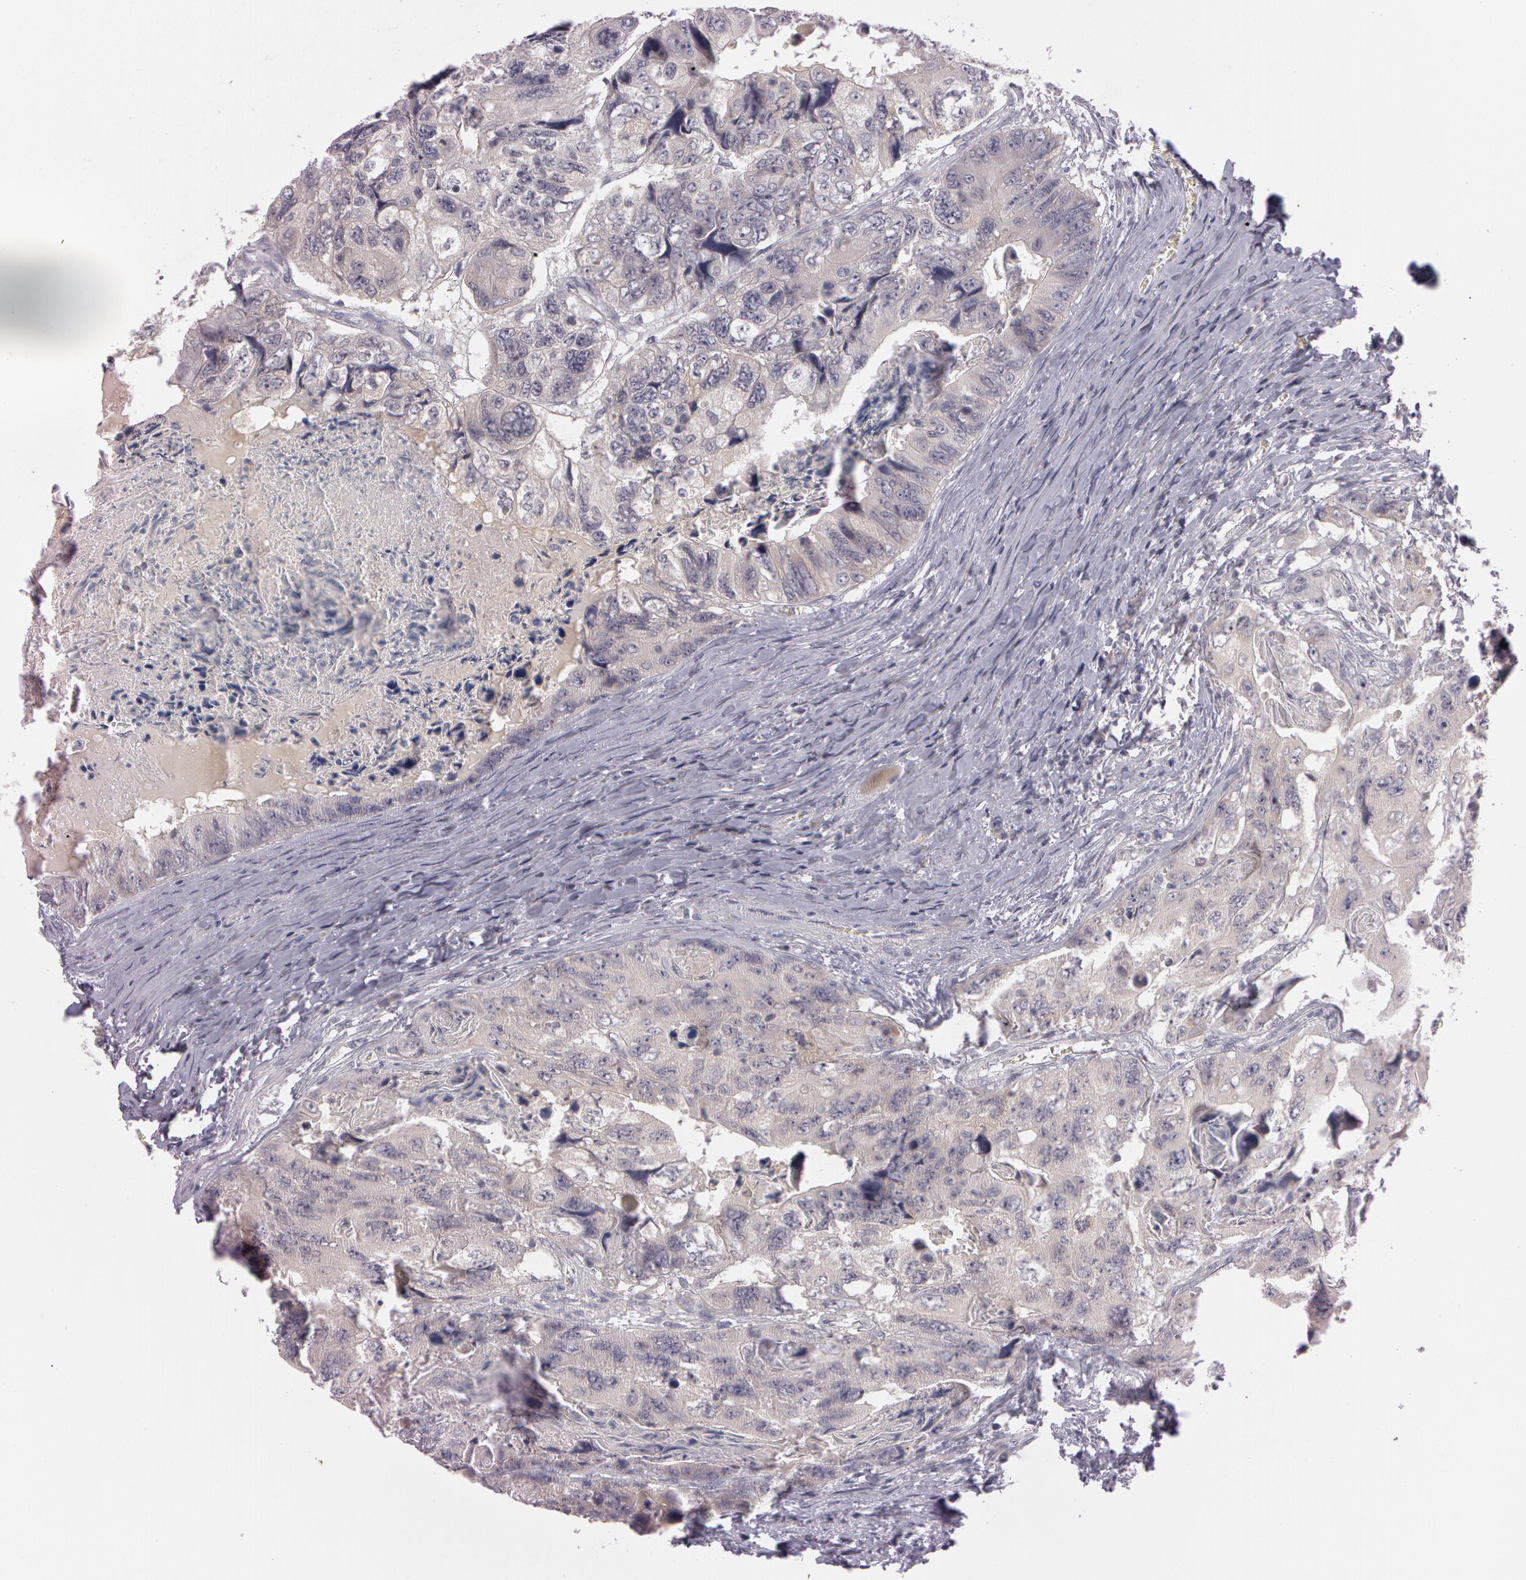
{"staining": {"intensity": "weak", "quantity": ">75%", "location": "cytoplasmic/membranous"}, "tissue": "colorectal cancer", "cell_type": "Tumor cells", "image_type": "cancer", "snomed": [{"axis": "morphology", "description": "Adenocarcinoma, NOS"}, {"axis": "topography", "description": "Rectum"}], "caption": "Brown immunohistochemical staining in adenocarcinoma (colorectal) shows weak cytoplasmic/membranous positivity in approximately >75% of tumor cells.", "gene": "MXRA5", "patient": {"sex": "female", "age": 82}}